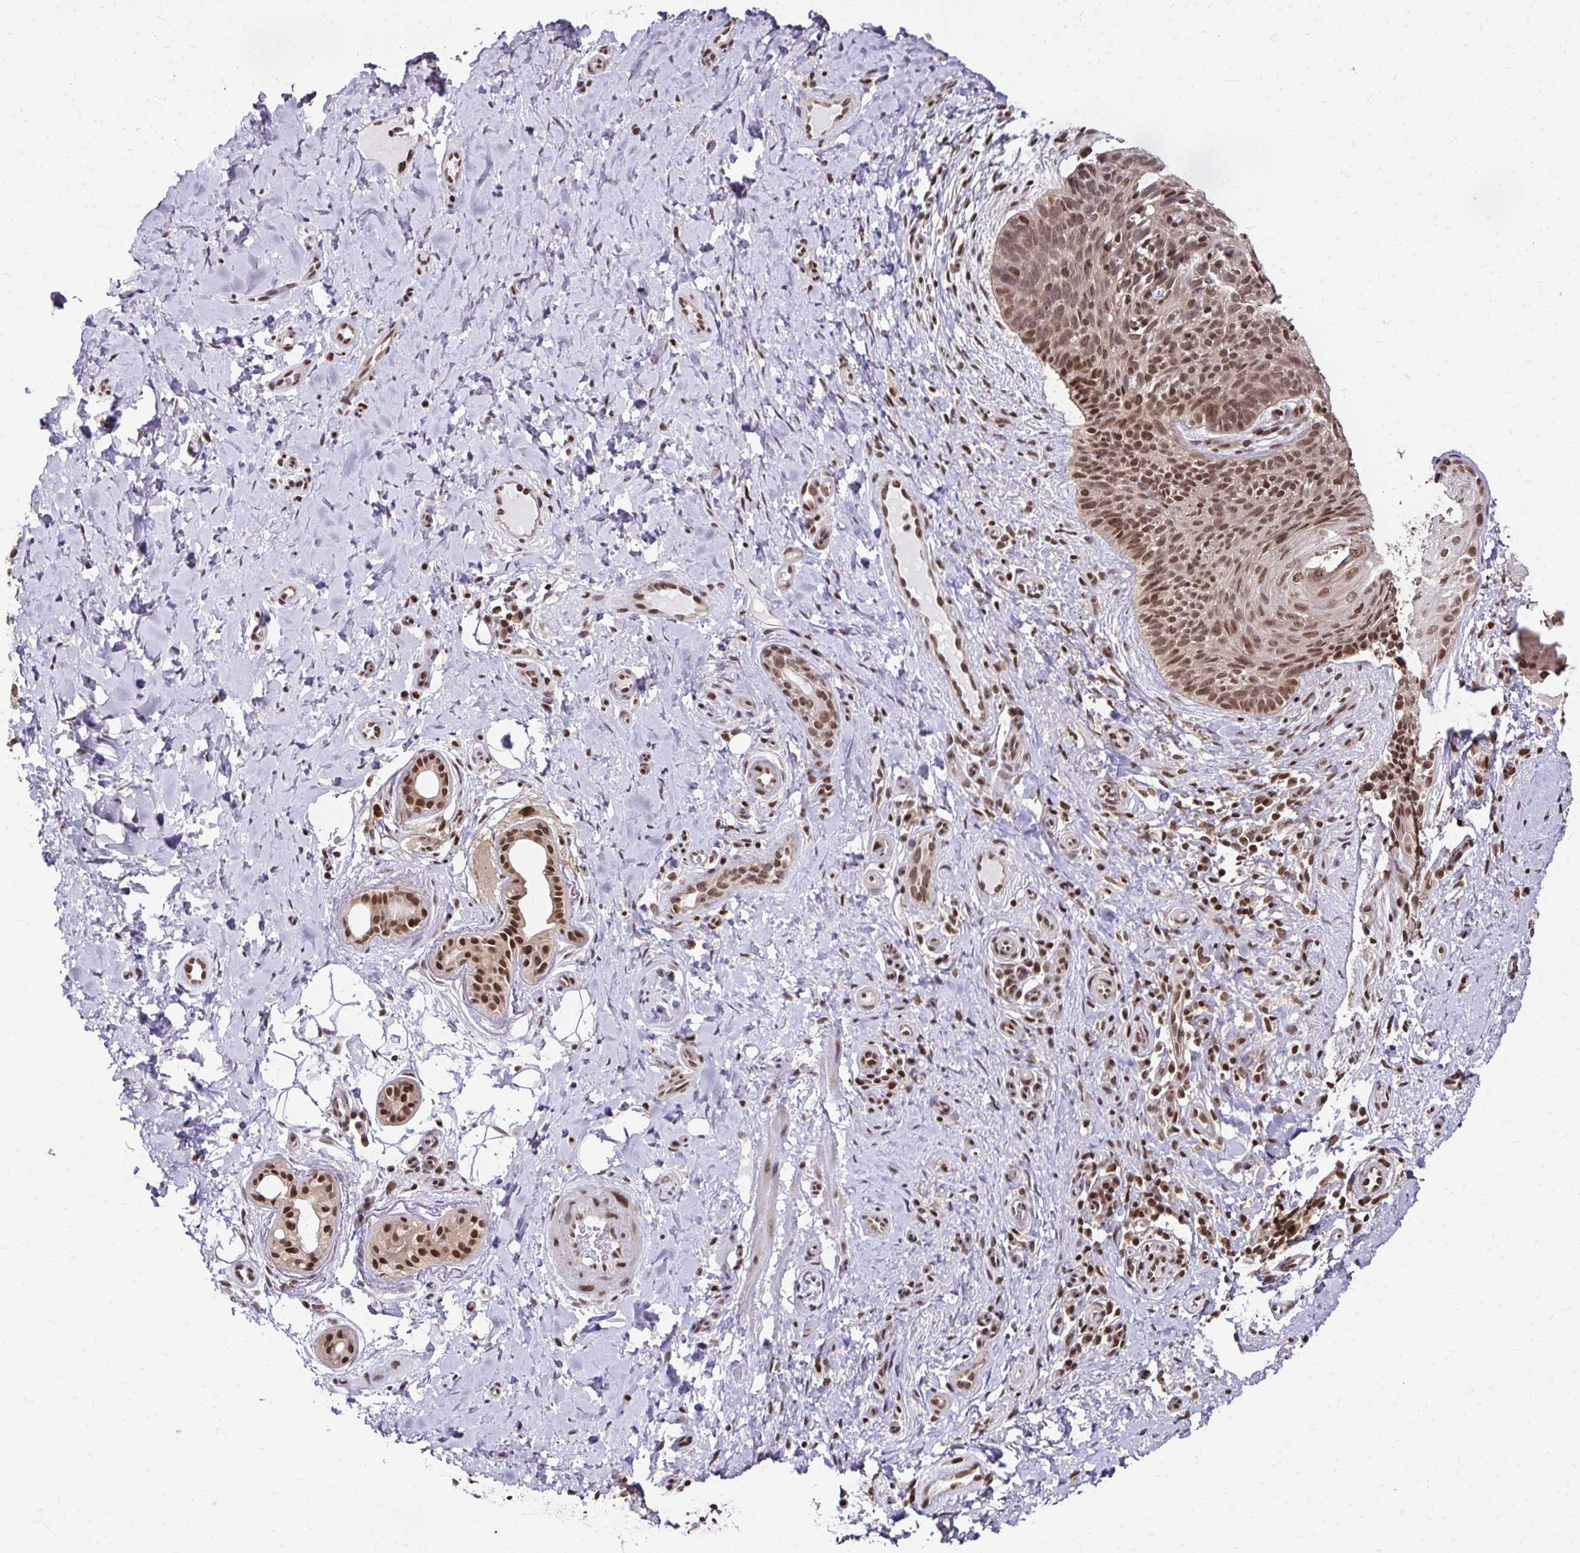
{"staining": {"intensity": "moderate", "quantity": ">75%", "location": "nuclear"}, "tissue": "skin cancer", "cell_type": "Tumor cells", "image_type": "cancer", "snomed": [{"axis": "morphology", "description": "Basal cell carcinoma"}, {"axis": "topography", "description": "Skin"}], "caption": "This micrograph shows immunohistochemistry staining of skin basal cell carcinoma, with medium moderate nuclear positivity in approximately >75% of tumor cells.", "gene": "GLYR1", "patient": {"sex": "male", "age": 89}}